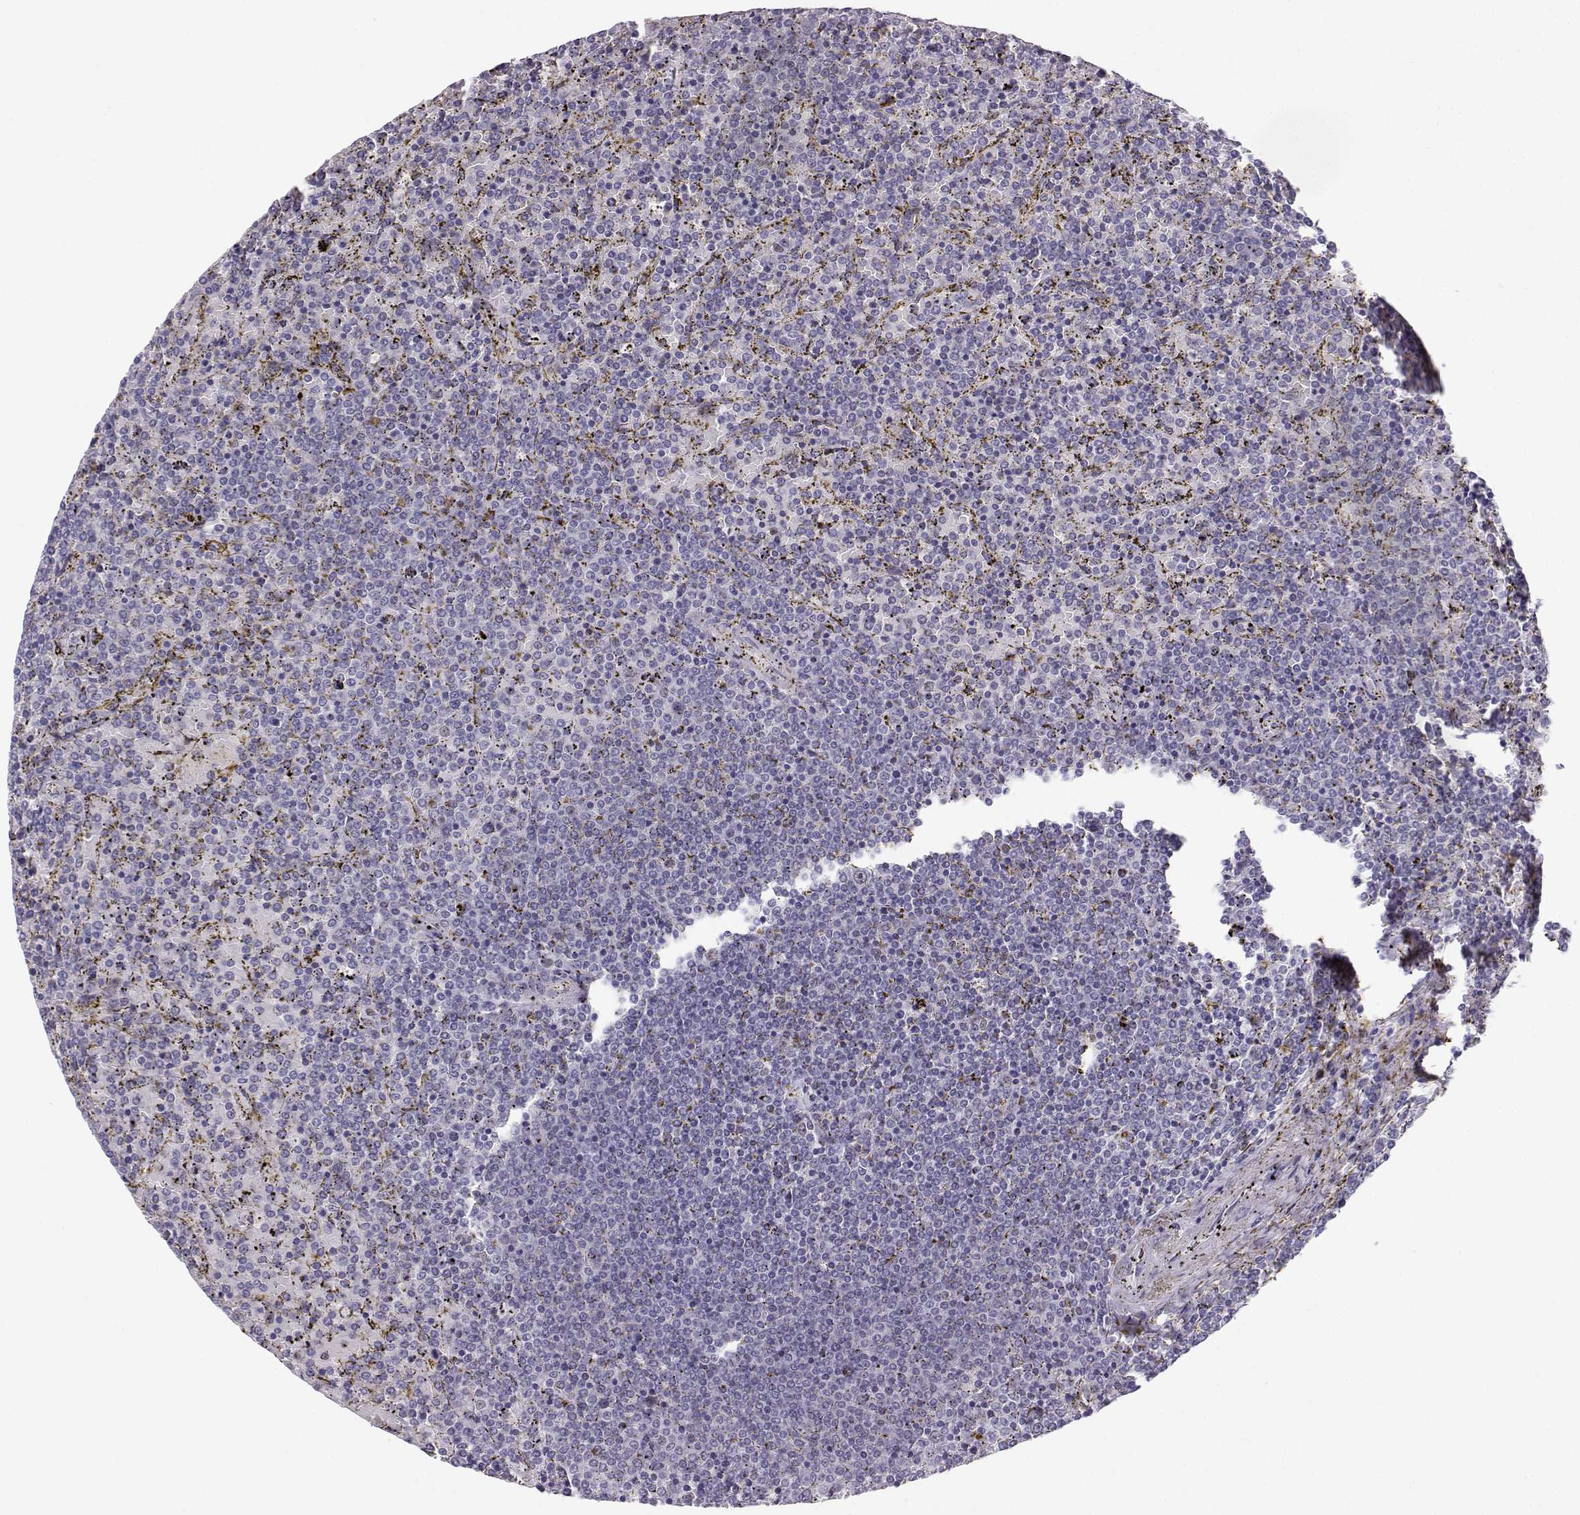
{"staining": {"intensity": "negative", "quantity": "none", "location": "none"}, "tissue": "lymphoma", "cell_type": "Tumor cells", "image_type": "cancer", "snomed": [{"axis": "morphology", "description": "Malignant lymphoma, non-Hodgkin's type, Low grade"}, {"axis": "topography", "description": "Spleen"}], "caption": "Lymphoma was stained to show a protein in brown. There is no significant expression in tumor cells. (IHC, brightfield microscopy, high magnification).", "gene": "OPN5", "patient": {"sex": "female", "age": 77}}